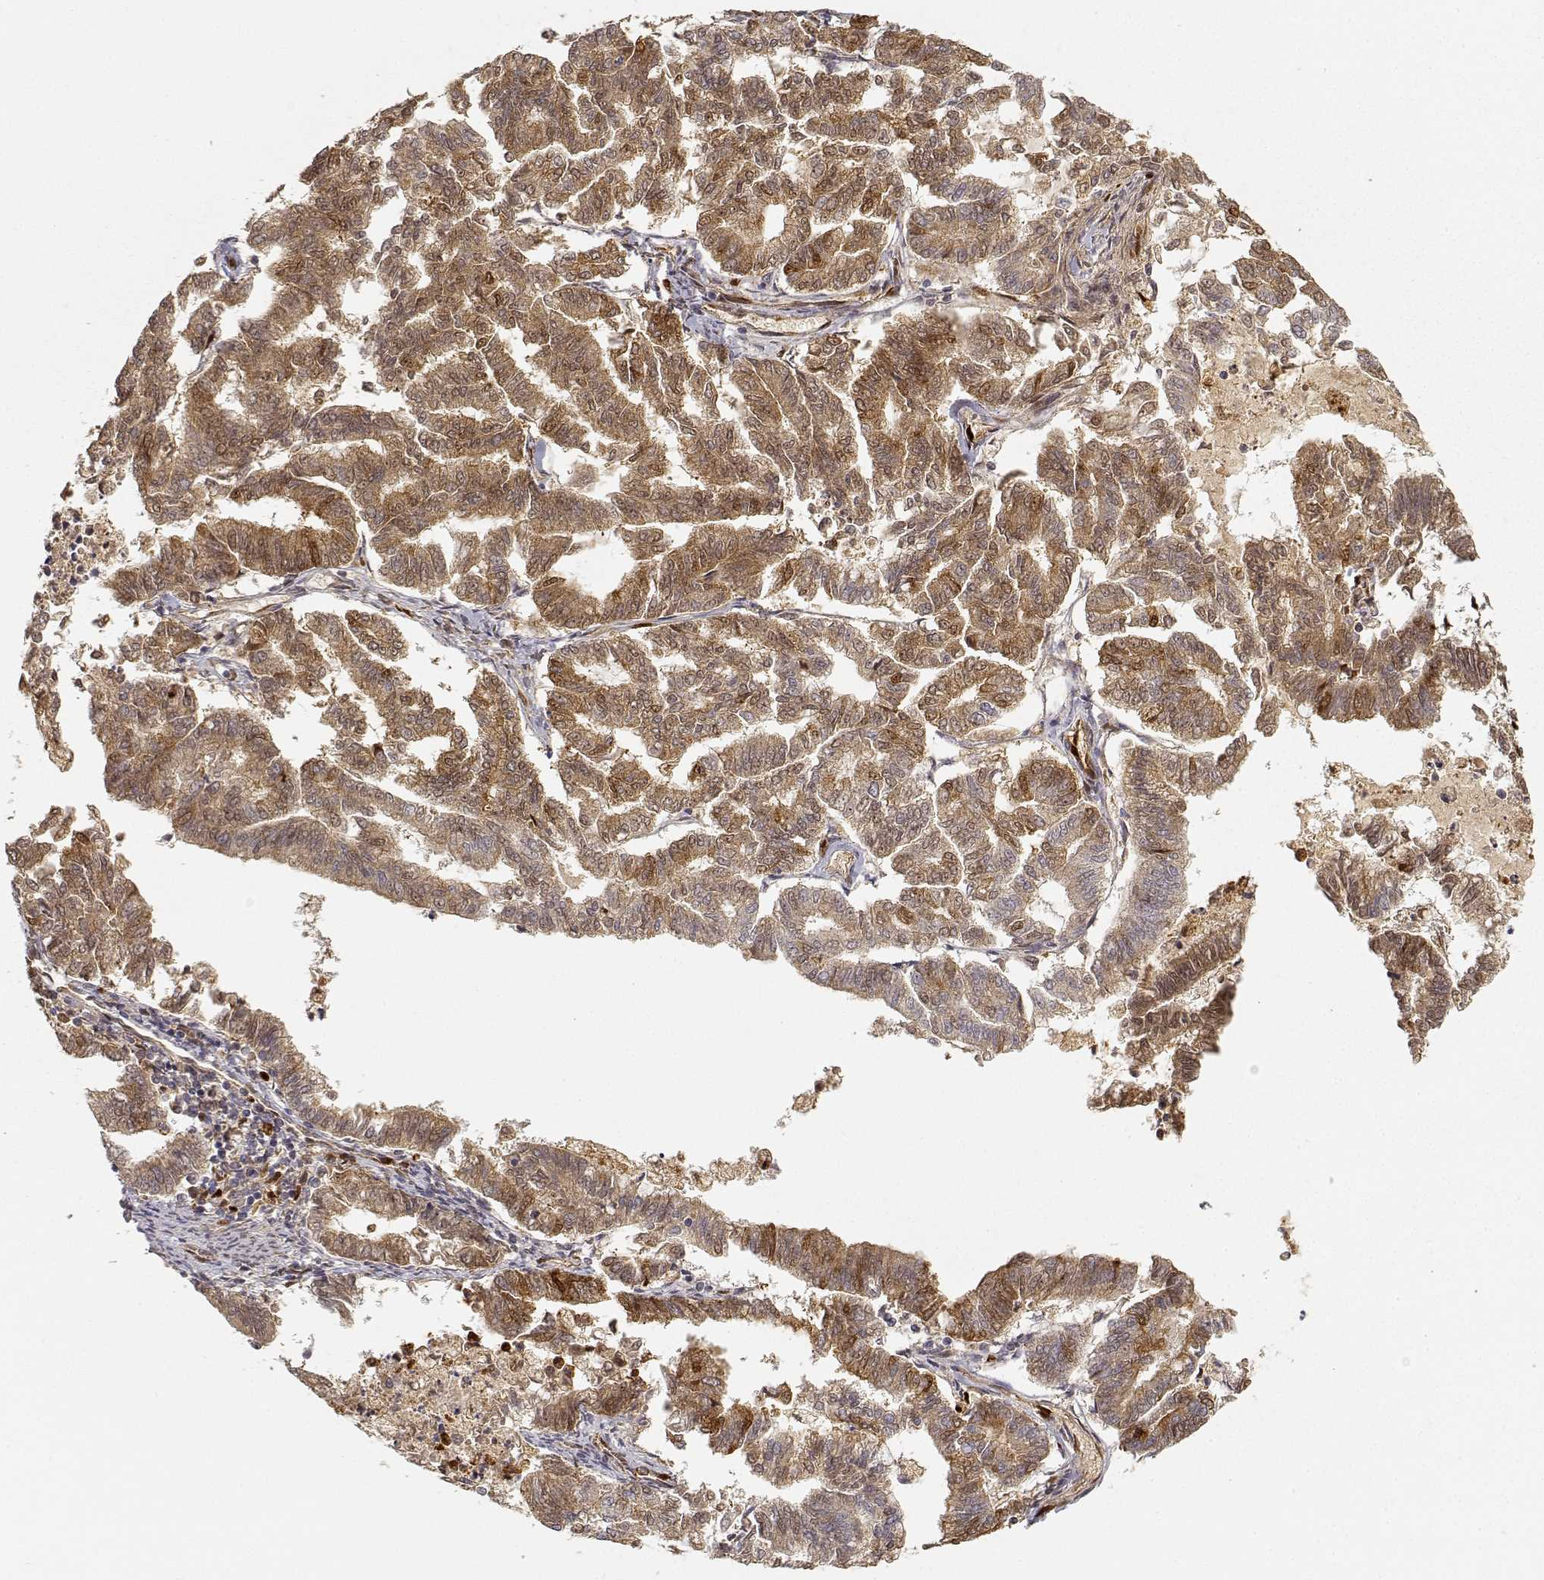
{"staining": {"intensity": "weak", "quantity": ">75%", "location": "cytoplasmic/membranous"}, "tissue": "endometrial cancer", "cell_type": "Tumor cells", "image_type": "cancer", "snomed": [{"axis": "morphology", "description": "Adenocarcinoma, NOS"}, {"axis": "topography", "description": "Endometrium"}], "caption": "This histopathology image reveals immunohistochemistry staining of human endometrial cancer (adenocarcinoma), with low weak cytoplasmic/membranous positivity in approximately >75% of tumor cells.", "gene": "CDK5RAP2", "patient": {"sex": "female", "age": 79}}